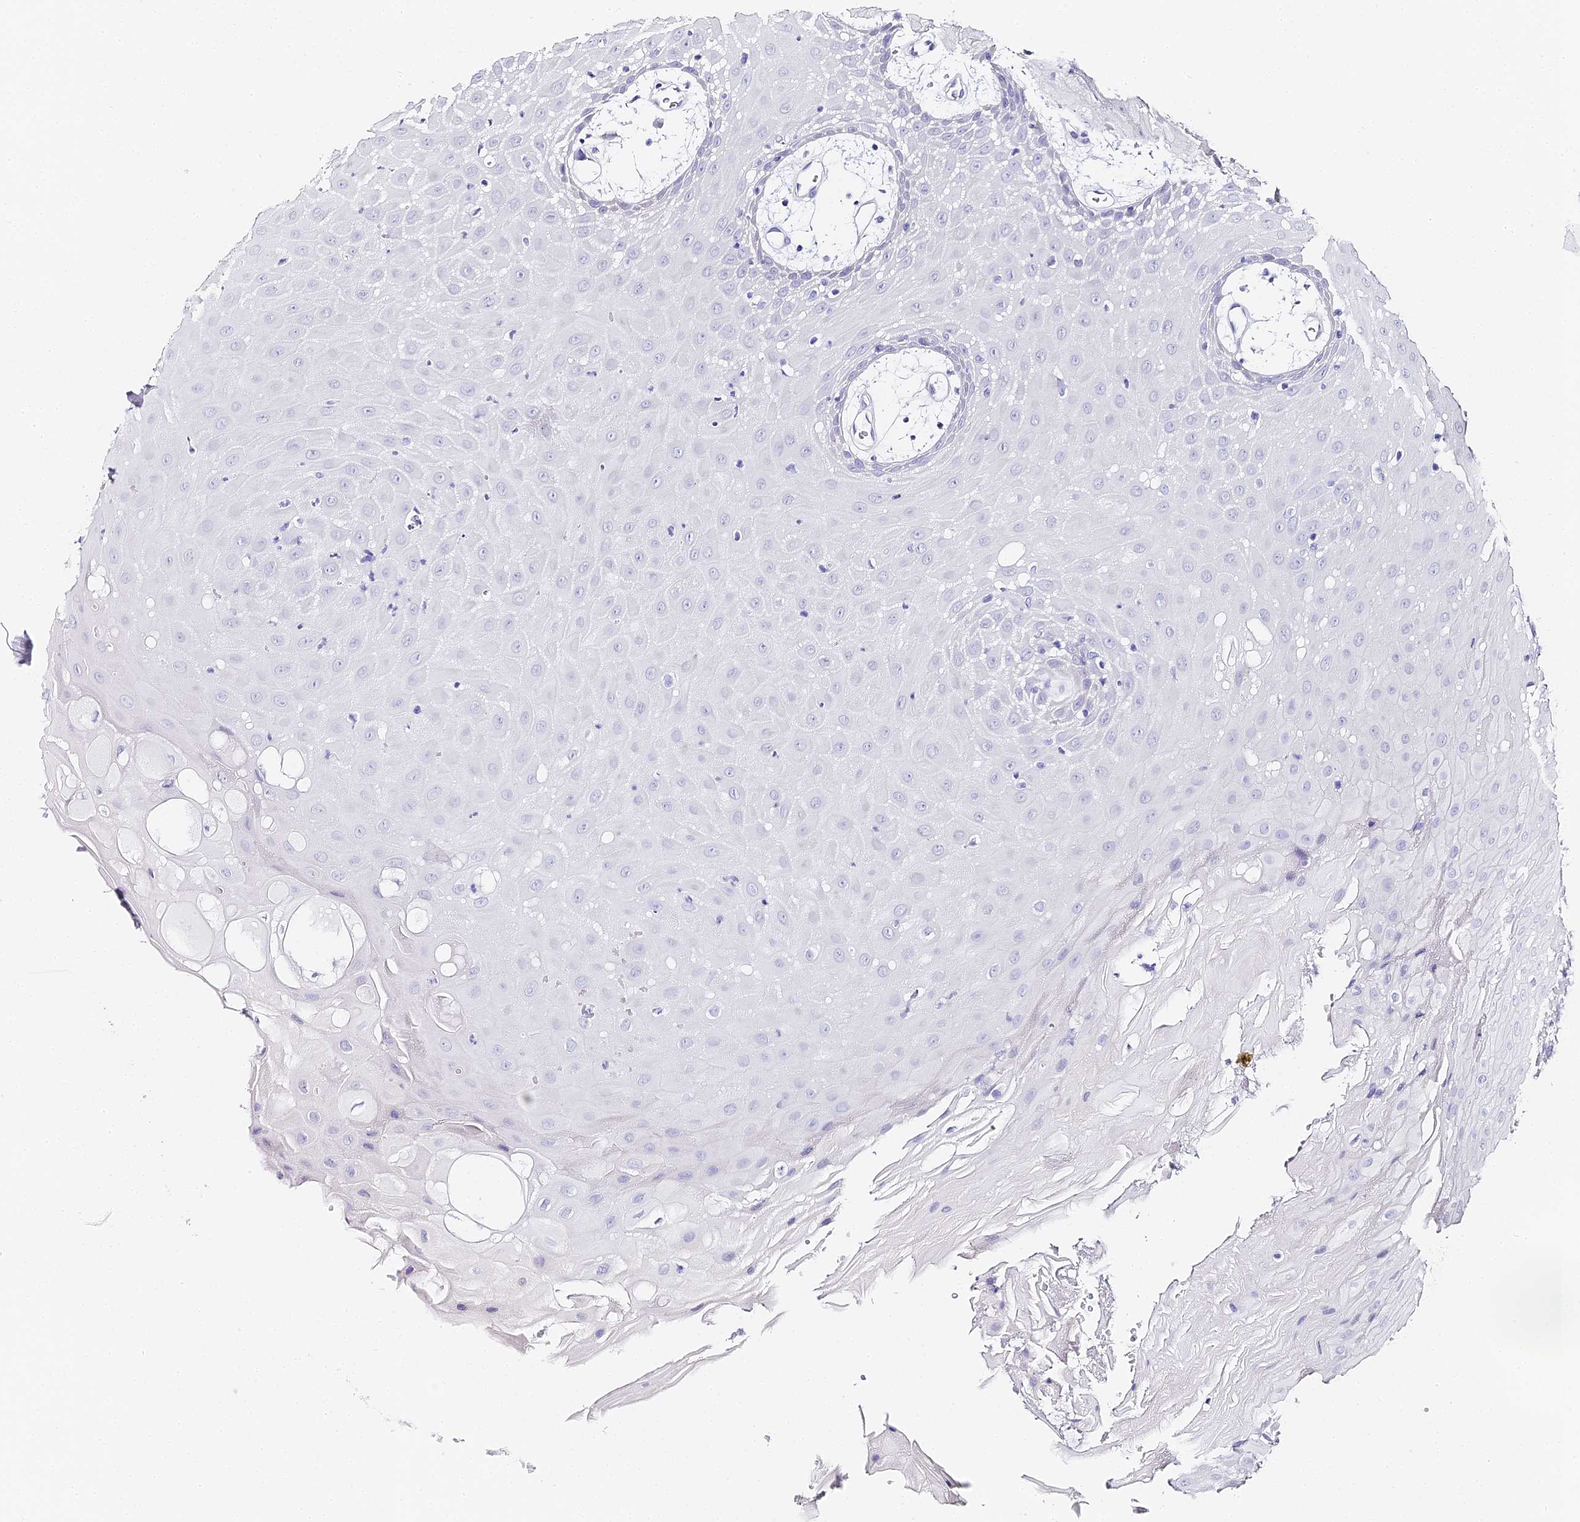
{"staining": {"intensity": "negative", "quantity": "none", "location": "none"}, "tissue": "oral mucosa", "cell_type": "Squamous epithelial cells", "image_type": "normal", "snomed": [{"axis": "morphology", "description": "Normal tissue, NOS"}, {"axis": "topography", "description": "Skeletal muscle"}, {"axis": "topography", "description": "Oral tissue"}, {"axis": "topography", "description": "Salivary gland"}, {"axis": "topography", "description": "Peripheral nerve tissue"}], "caption": "Histopathology image shows no protein staining in squamous epithelial cells of unremarkable oral mucosa.", "gene": "ABHD14A", "patient": {"sex": "male", "age": 54}}